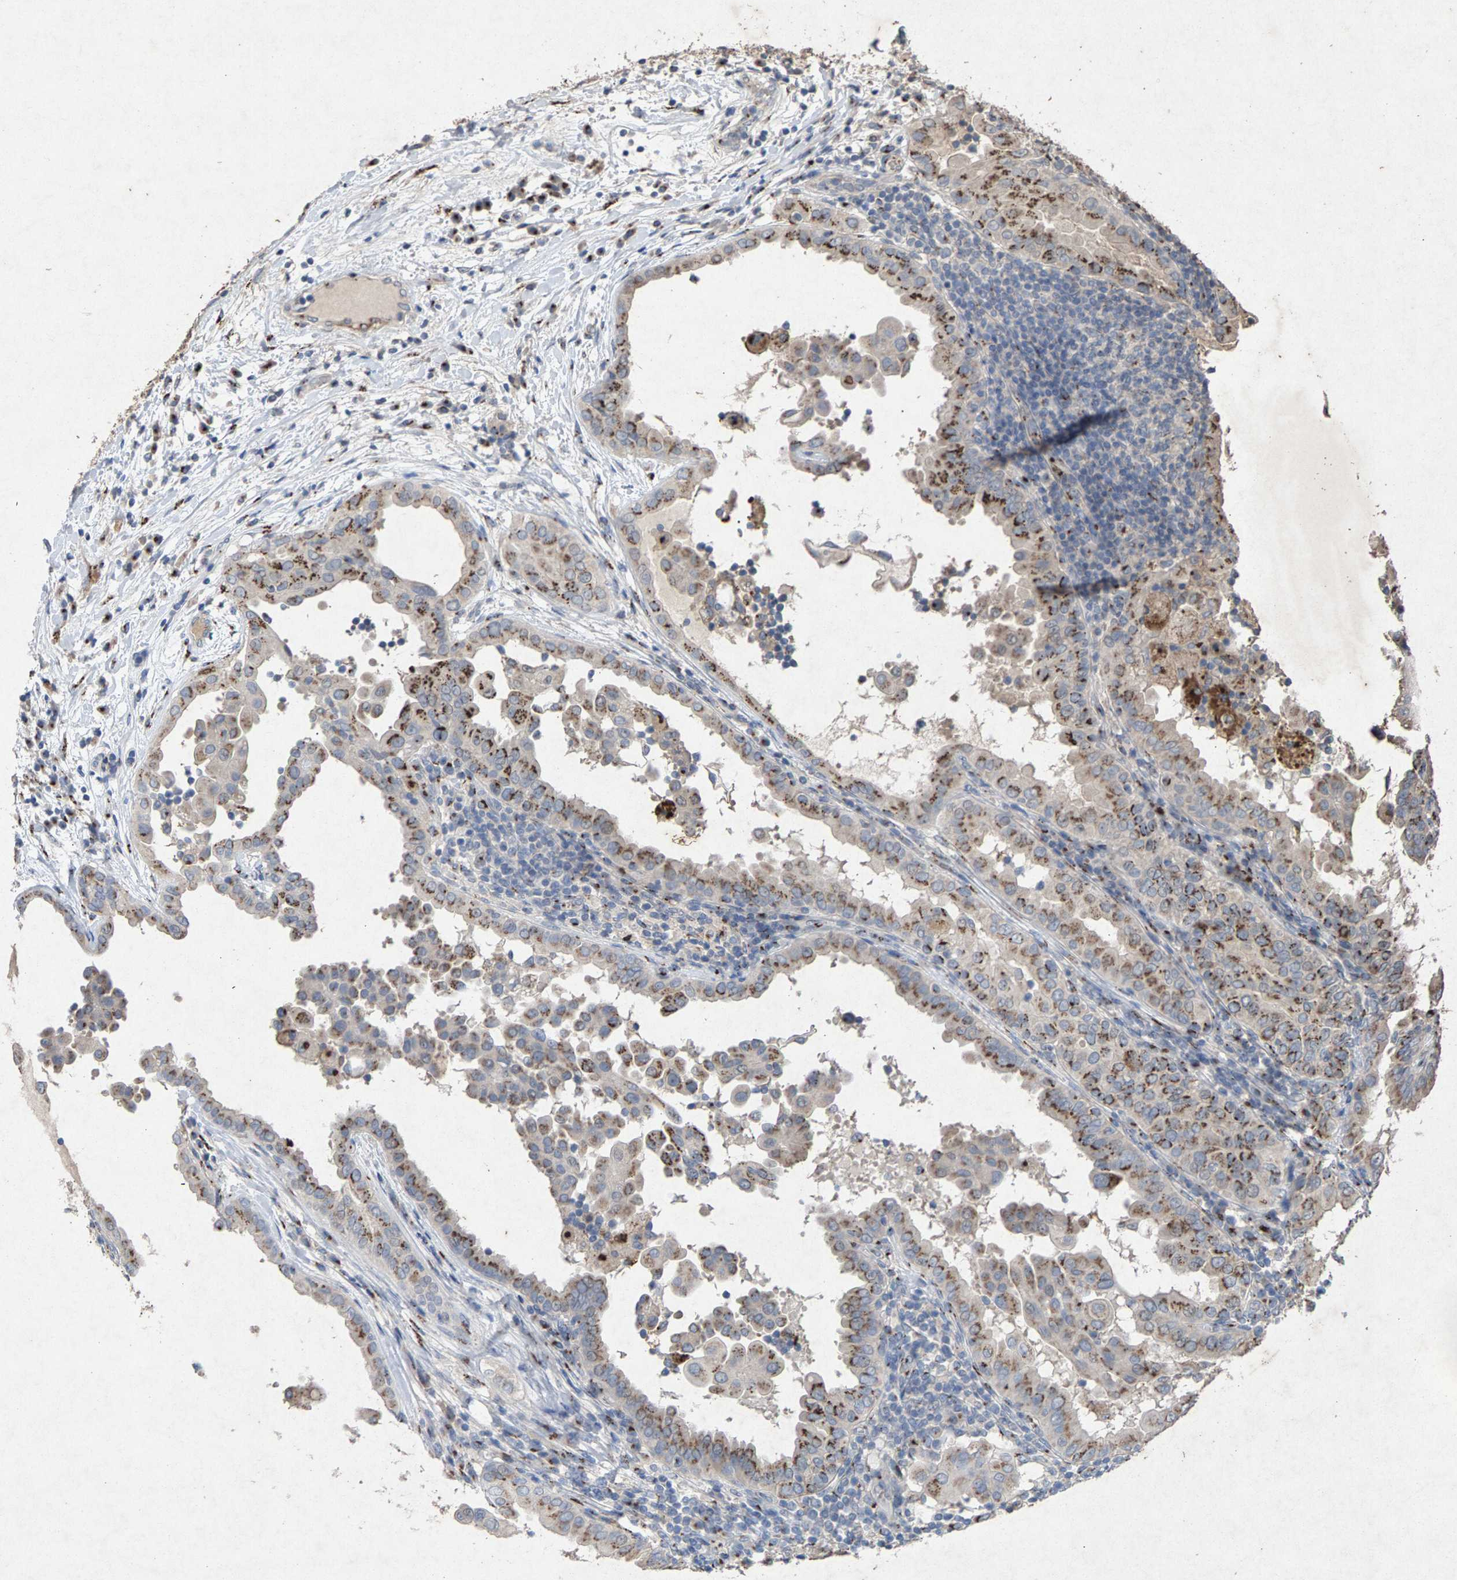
{"staining": {"intensity": "moderate", "quantity": ">75%", "location": "cytoplasmic/membranous"}, "tissue": "thyroid cancer", "cell_type": "Tumor cells", "image_type": "cancer", "snomed": [{"axis": "morphology", "description": "Papillary adenocarcinoma, NOS"}, {"axis": "topography", "description": "Thyroid gland"}], "caption": "Immunohistochemical staining of thyroid cancer (papillary adenocarcinoma) exhibits medium levels of moderate cytoplasmic/membranous staining in approximately >75% of tumor cells.", "gene": "MAN2A1", "patient": {"sex": "male", "age": 33}}